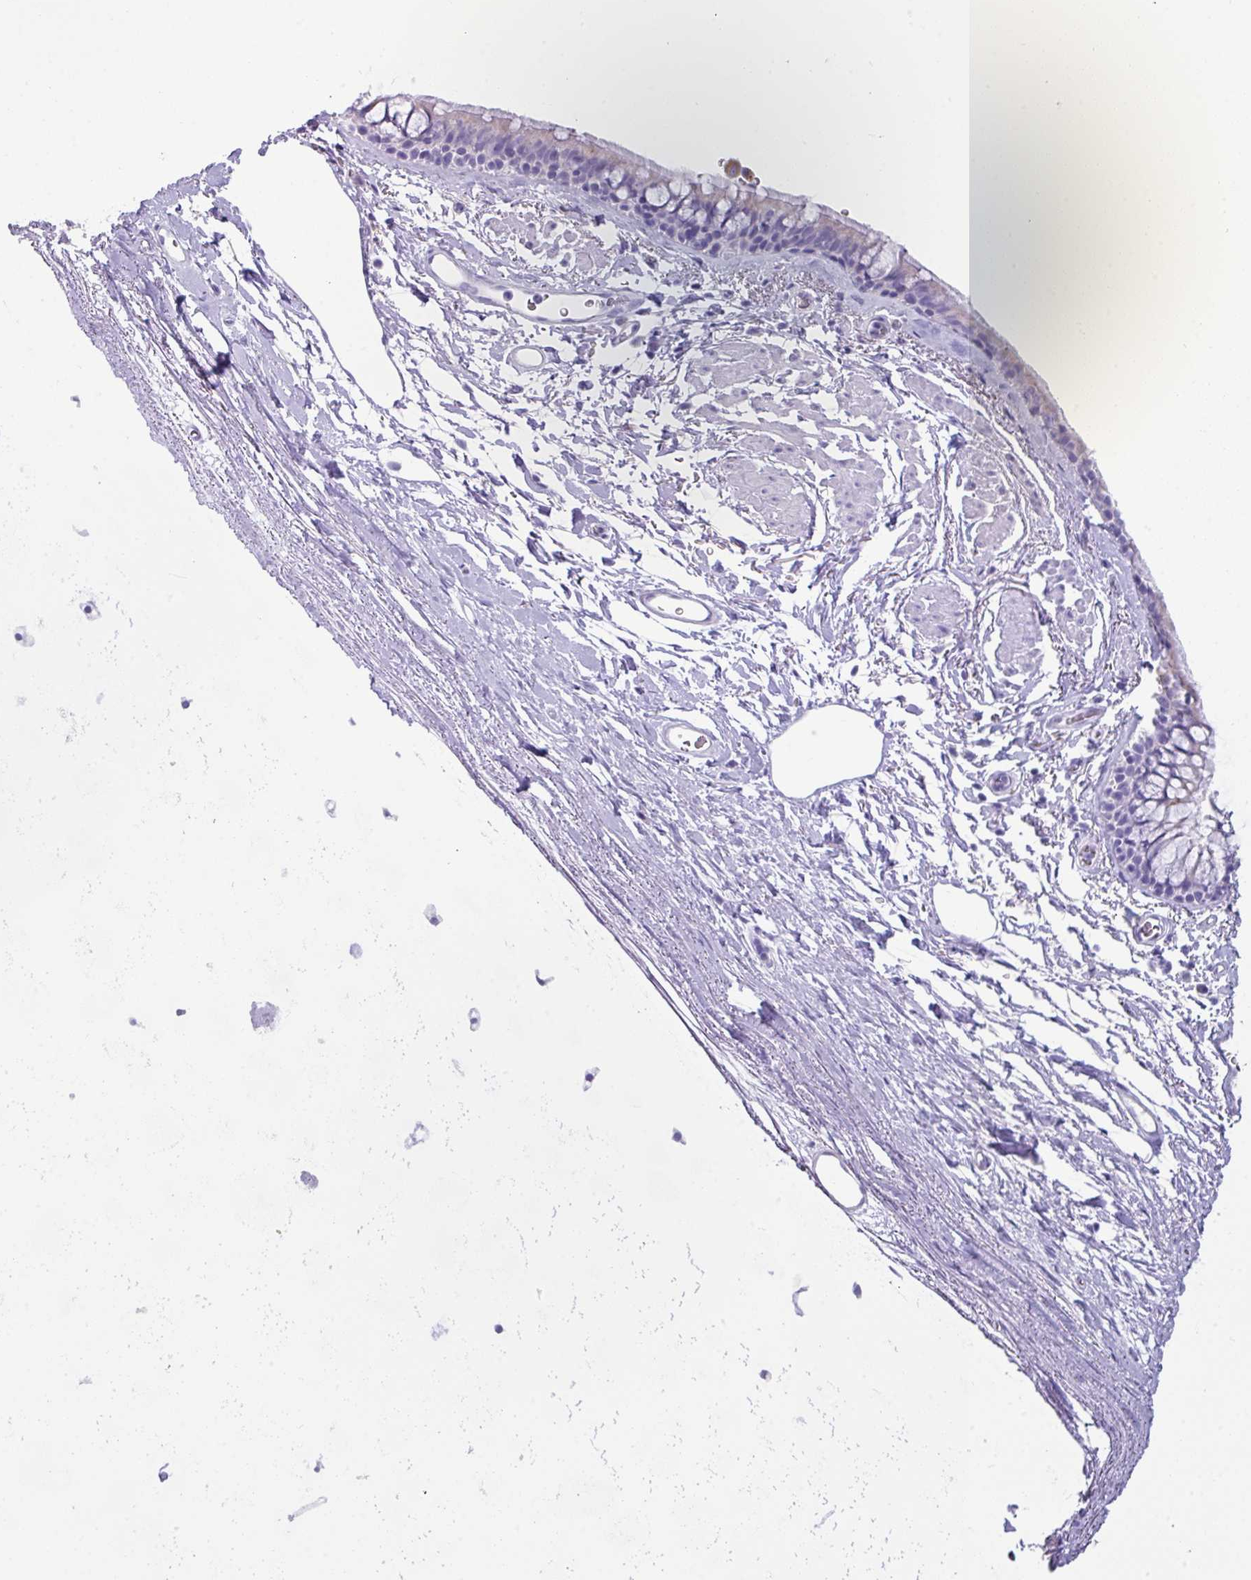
{"staining": {"intensity": "negative", "quantity": "none", "location": "none"}, "tissue": "bronchus", "cell_type": "Respiratory epithelial cells", "image_type": "normal", "snomed": [{"axis": "morphology", "description": "Normal tissue, NOS"}, {"axis": "topography", "description": "Lymph node"}, {"axis": "topography", "description": "Cartilage tissue"}, {"axis": "topography", "description": "Bronchus"}], "caption": "The histopathology image displays no staining of respiratory epithelial cells in unremarkable bronchus. (Immunohistochemistry, brightfield microscopy, high magnification).", "gene": "NCCRP1", "patient": {"sex": "female", "age": 70}}